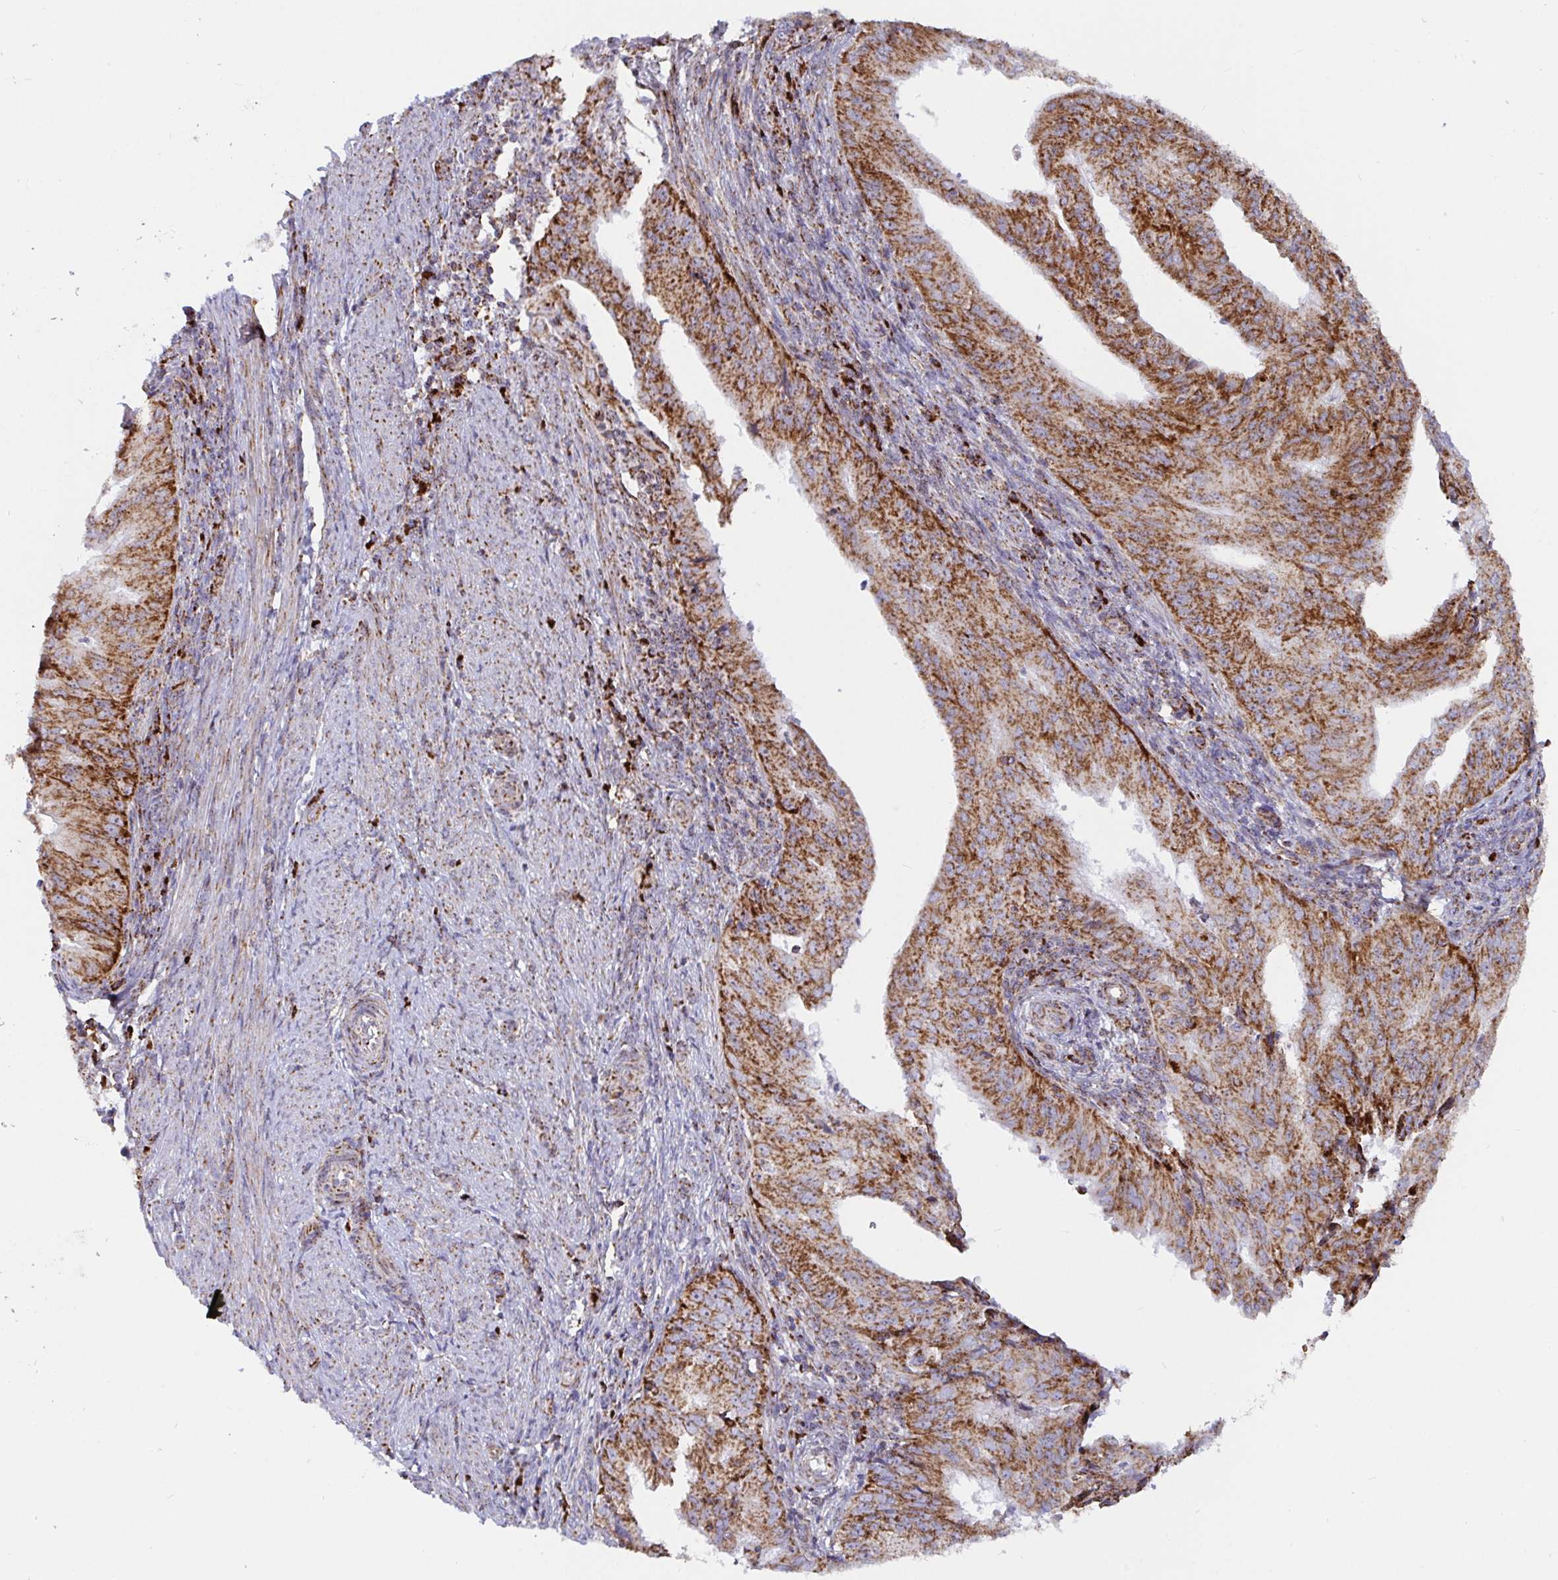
{"staining": {"intensity": "strong", "quantity": ">75%", "location": "cytoplasmic/membranous"}, "tissue": "endometrial cancer", "cell_type": "Tumor cells", "image_type": "cancer", "snomed": [{"axis": "morphology", "description": "Adenocarcinoma, NOS"}, {"axis": "topography", "description": "Endometrium"}], "caption": "A photomicrograph of human endometrial cancer stained for a protein displays strong cytoplasmic/membranous brown staining in tumor cells. (Stains: DAB (3,3'-diaminobenzidine) in brown, nuclei in blue, Microscopy: brightfield microscopy at high magnification).", "gene": "ATP5MJ", "patient": {"sex": "female", "age": 50}}